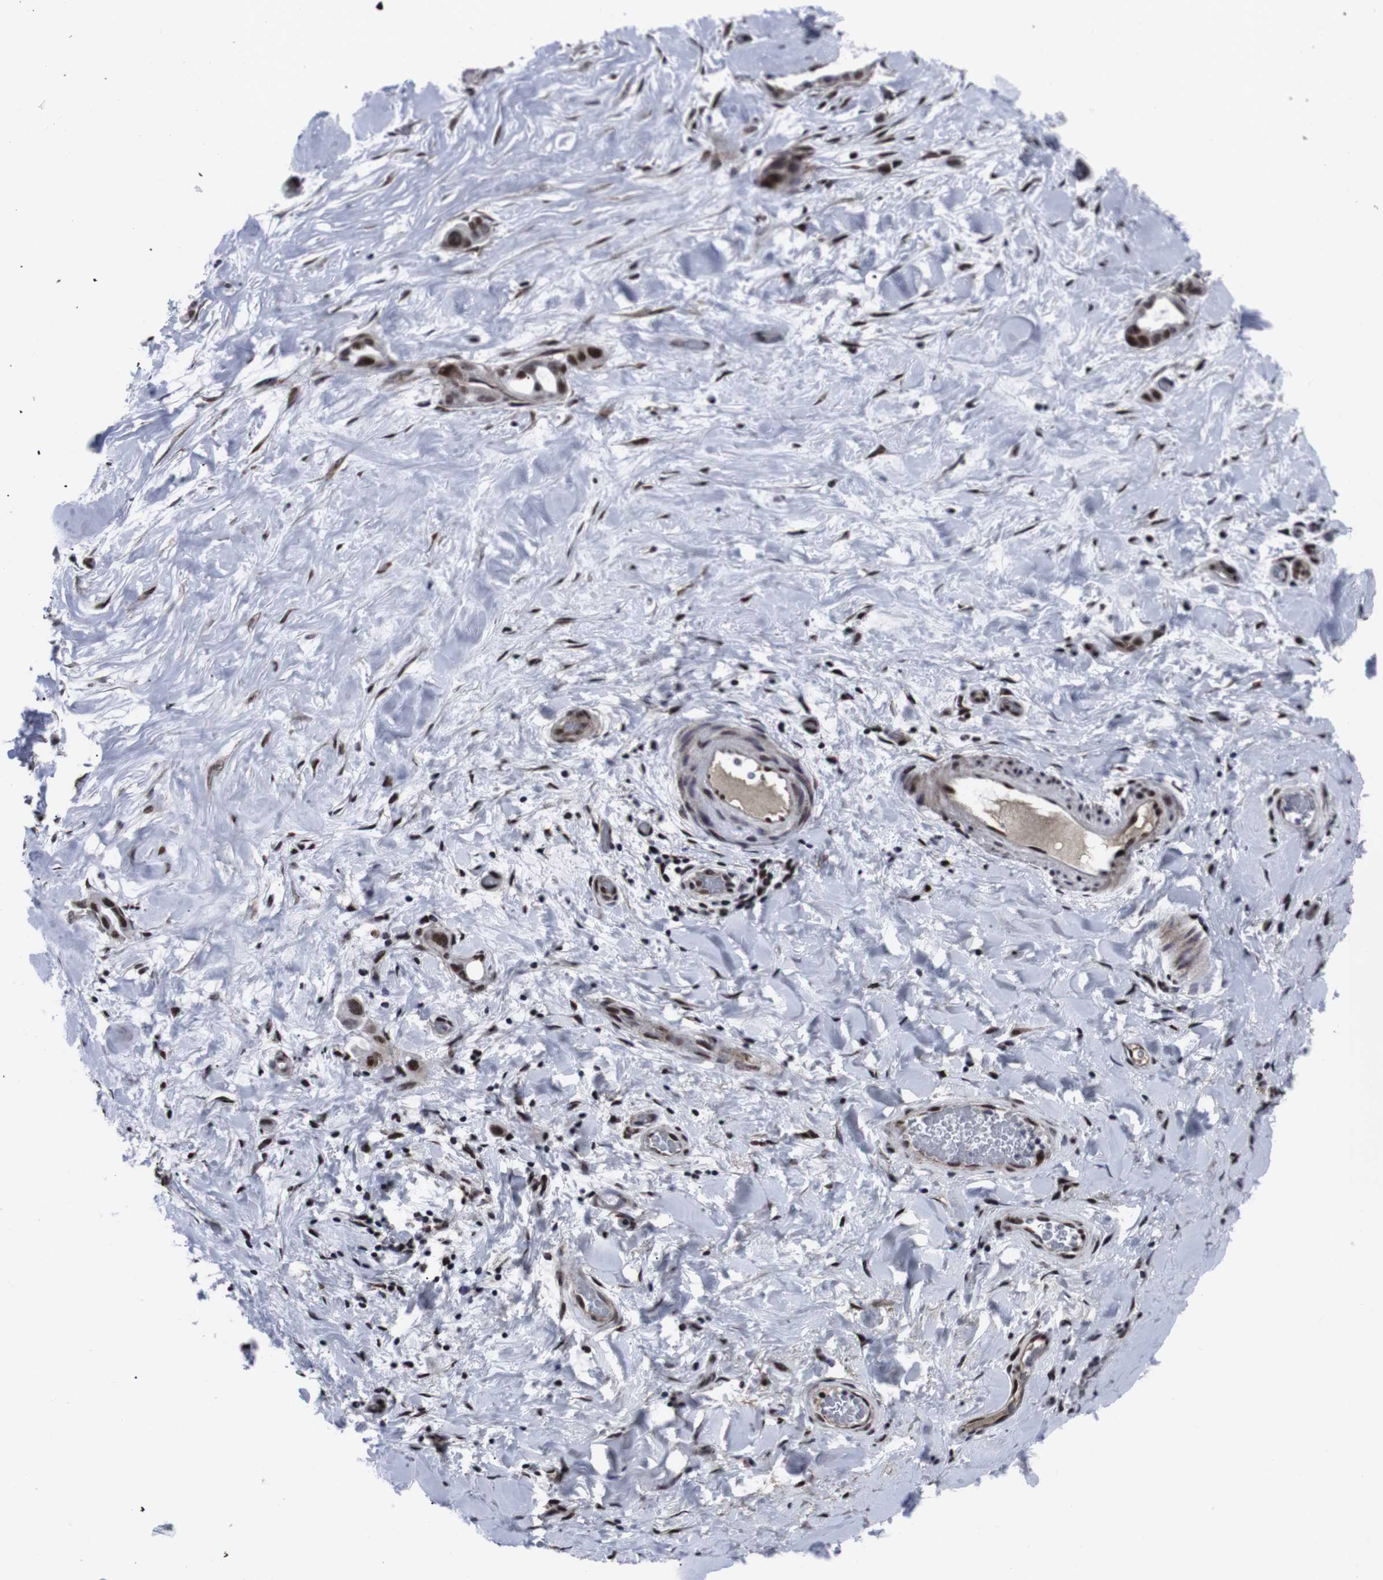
{"staining": {"intensity": "strong", "quantity": ">75%", "location": "nuclear"}, "tissue": "liver cancer", "cell_type": "Tumor cells", "image_type": "cancer", "snomed": [{"axis": "morphology", "description": "Cholangiocarcinoma"}, {"axis": "topography", "description": "Liver"}], "caption": "Immunohistochemical staining of liver cholangiocarcinoma displays high levels of strong nuclear positivity in about >75% of tumor cells.", "gene": "MLH1", "patient": {"sex": "female", "age": 65}}